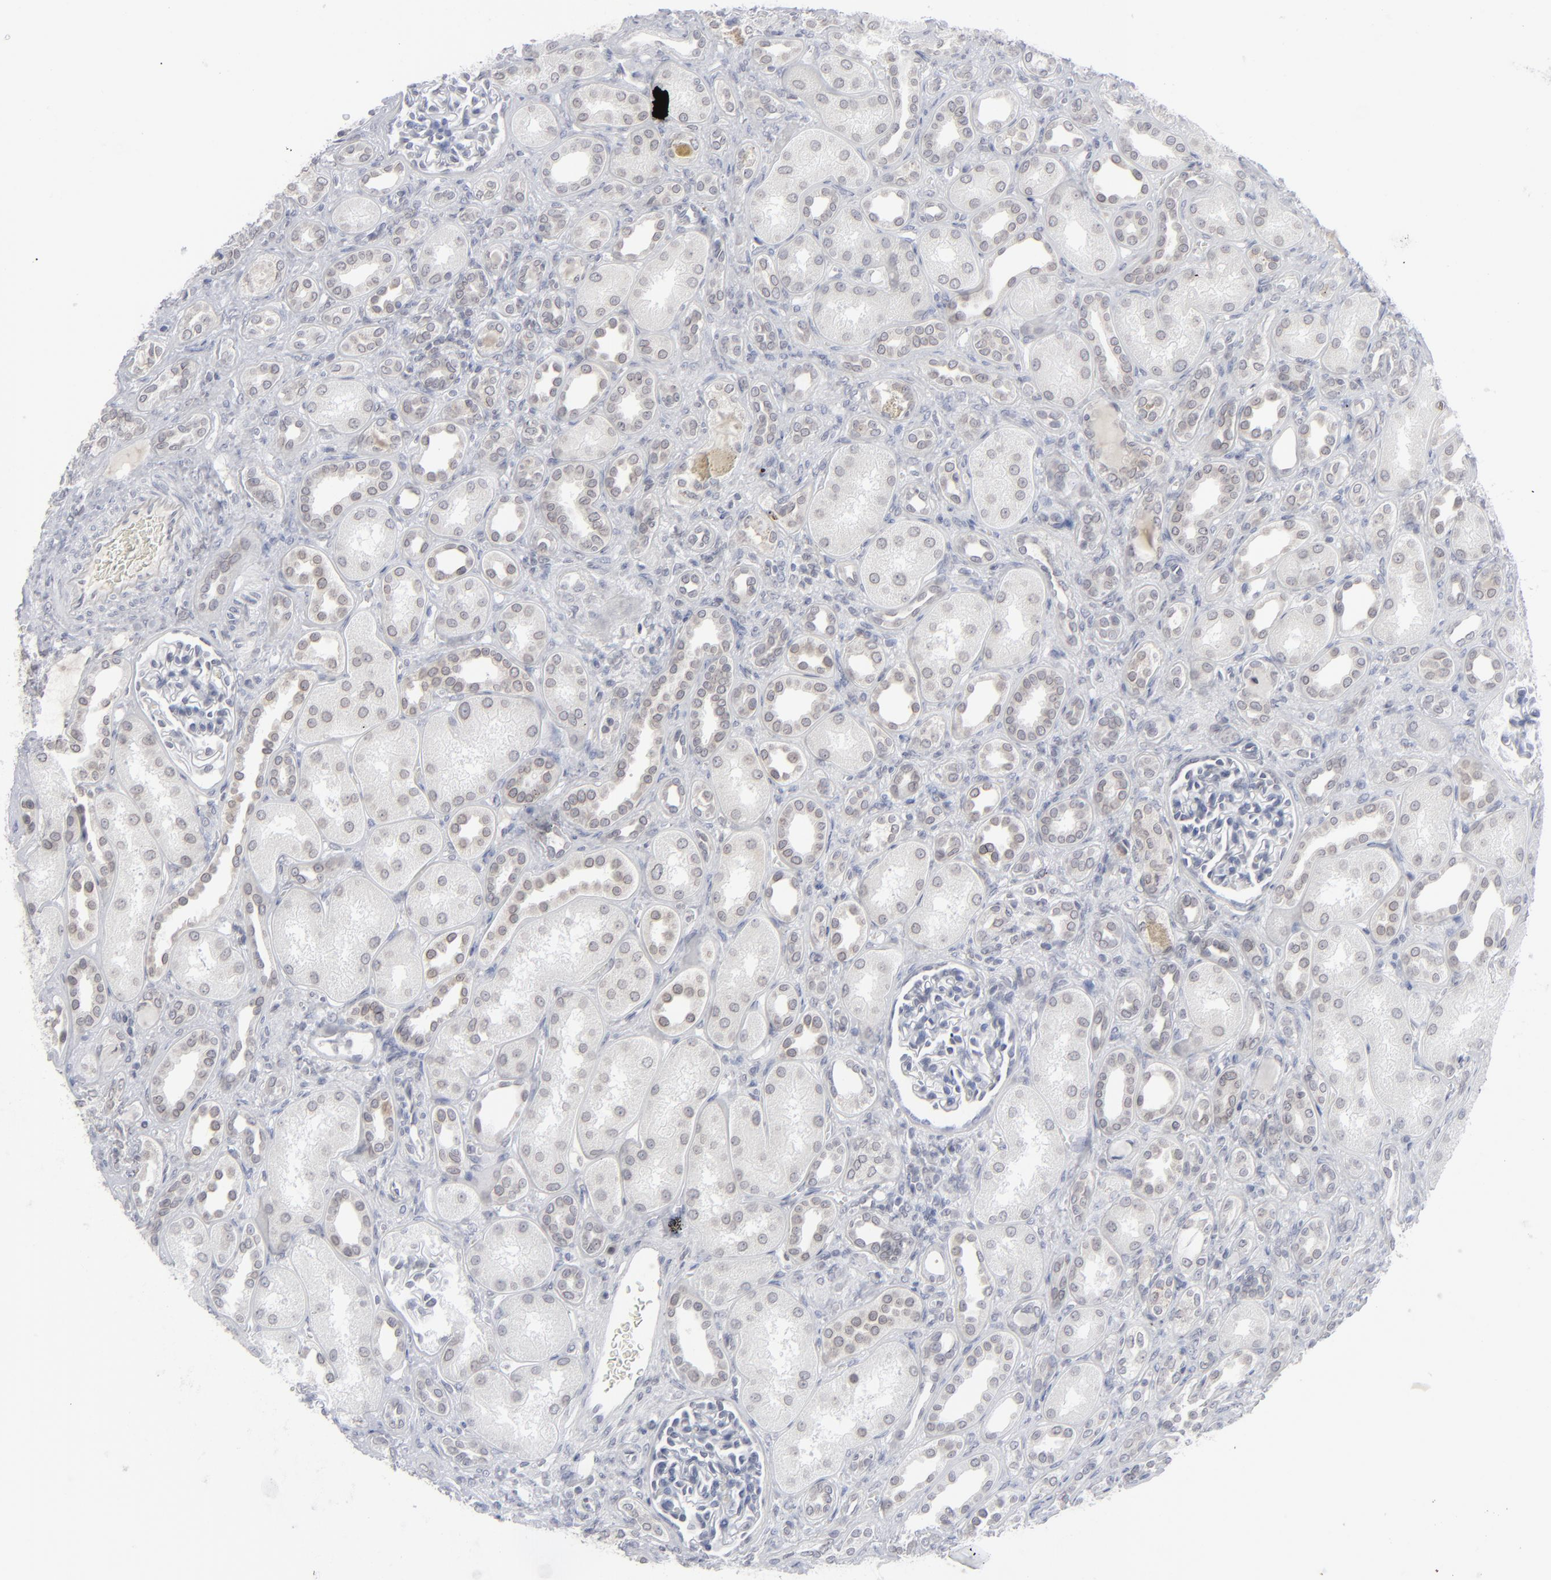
{"staining": {"intensity": "negative", "quantity": "none", "location": "none"}, "tissue": "kidney", "cell_type": "Cells in glomeruli", "image_type": "normal", "snomed": [{"axis": "morphology", "description": "Normal tissue, NOS"}, {"axis": "topography", "description": "Kidney"}], "caption": "Image shows no significant protein expression in cells in glomeruli of normal kidney. Brightfield microscopy of immunohistochemistry stained with DAB (3,3'-diaminobenzidine) (brown) and hematoxylin (blue), captured at high magnification.", "gene": "NUP88", "patient": {"sex": "male", "age": 7}}